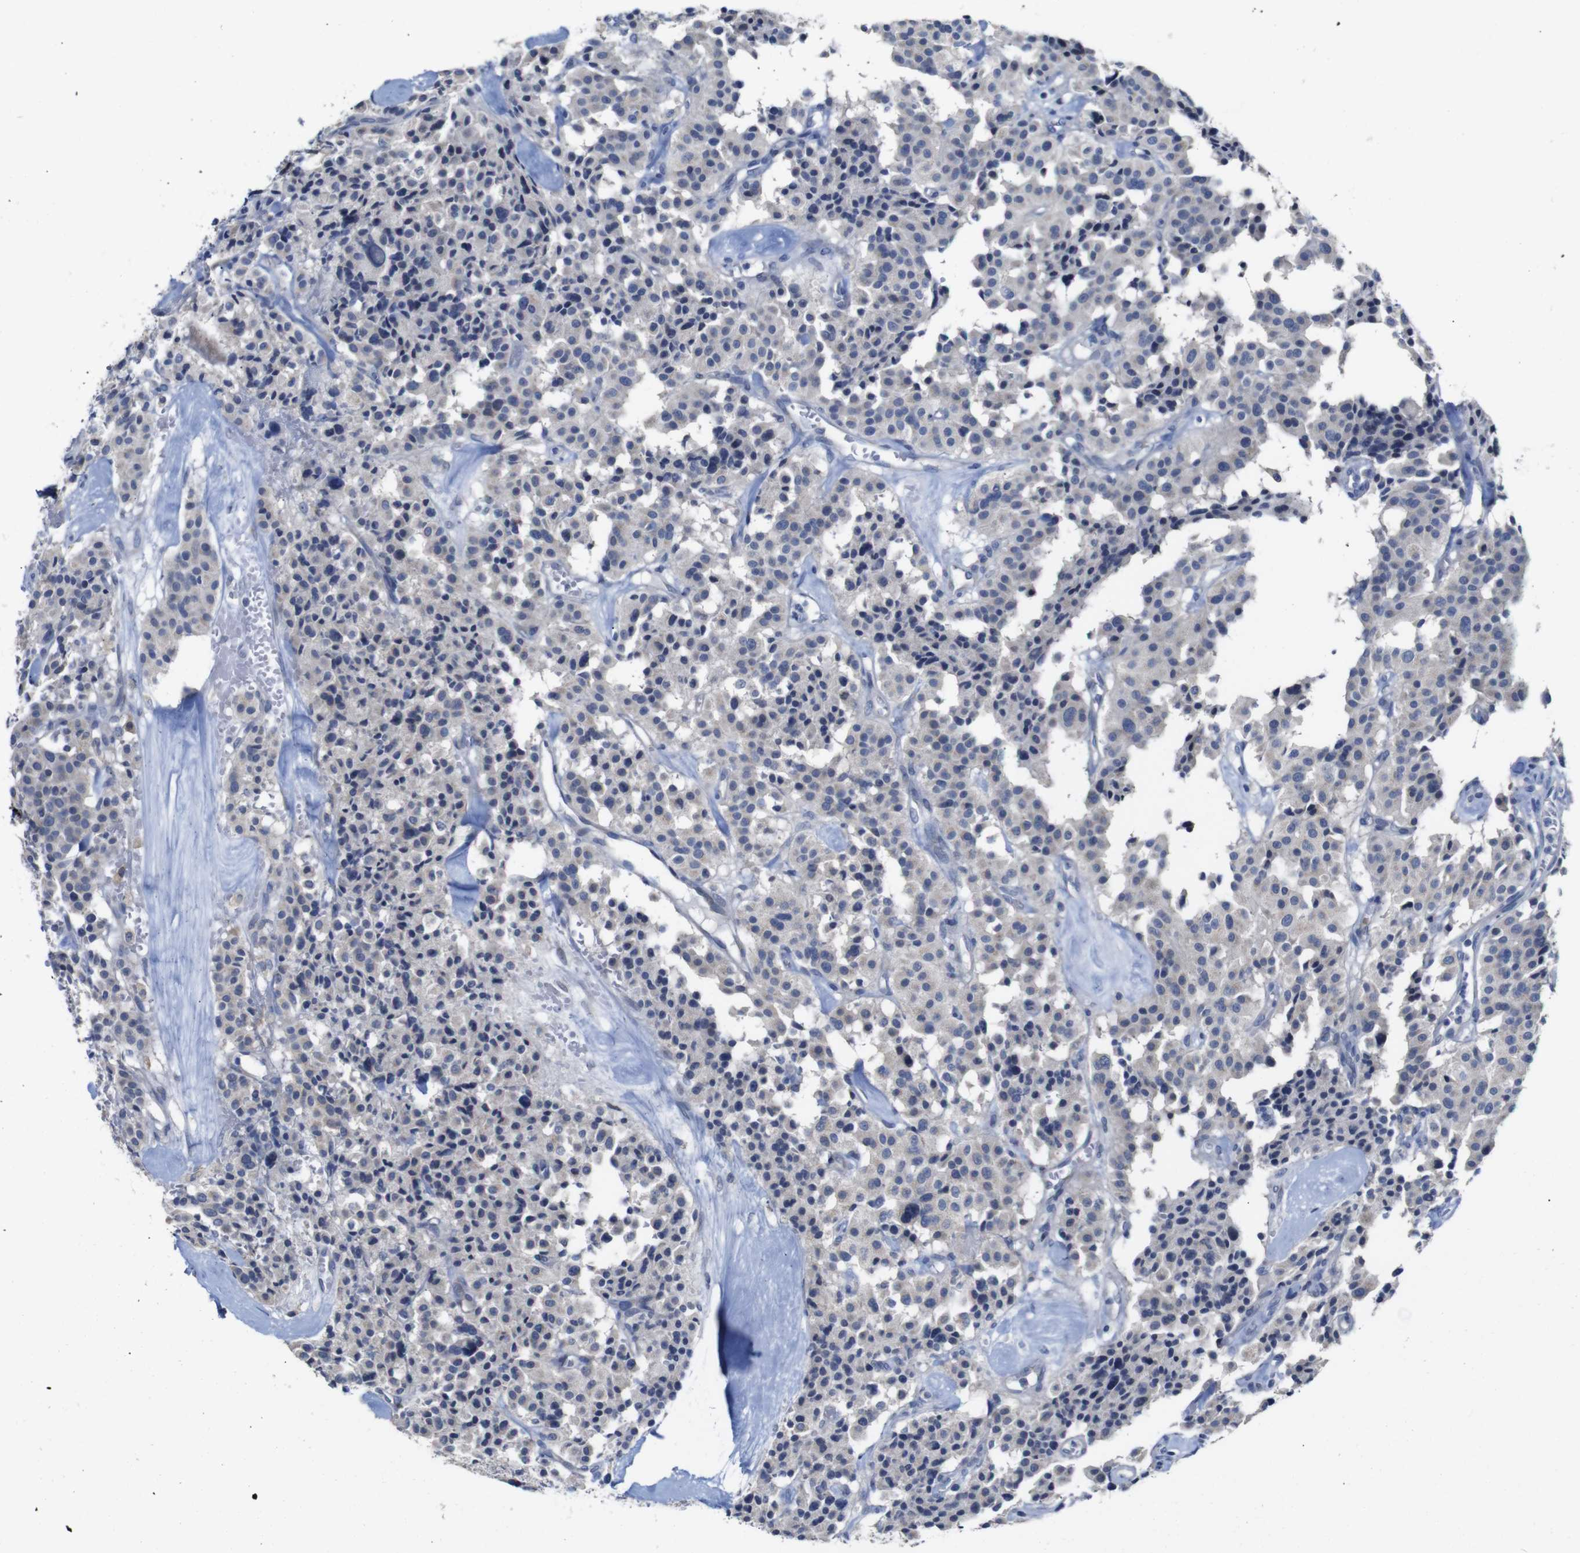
{"staining": {"intensity": "negative", "quantity": "none", "location": "none"}, "tissue": "carcinoid", "cell_type": "Tumor cells", "image_type": "cancer", "snomed": [{"axis": "morphology", "description": "Carcinoid, malignant, NOS"}, {"axis": "topography", "description": "Lung"}], "caption": "DAB (3,3'-diaminobenzidine) immunohistochemical staining of carcinoid exhibits no significant positivity in tumor cells.", "gene": "TCEAL9", "patient": {"sex": "male", "age": 30}}